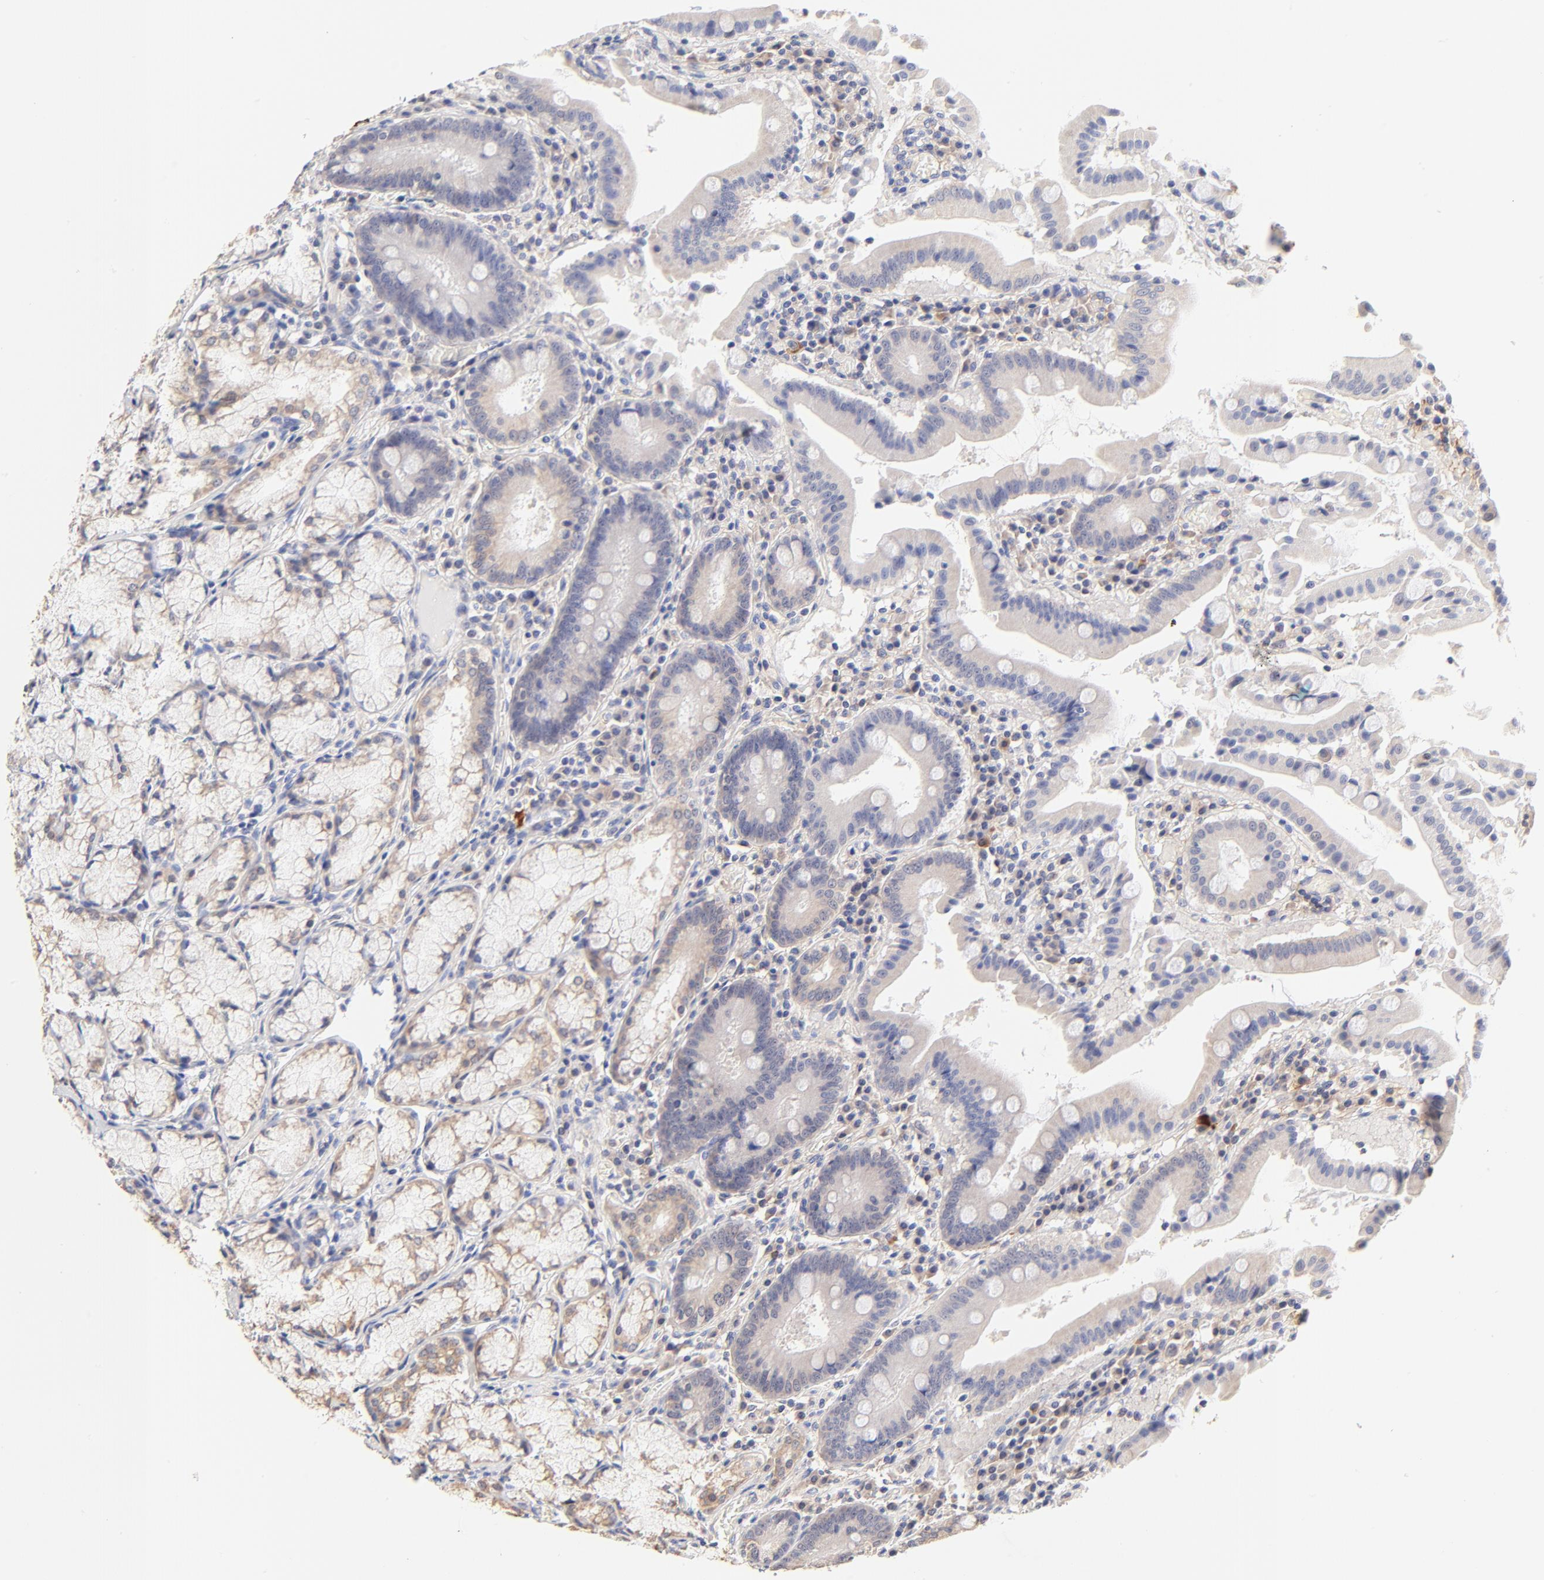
{"staining": {"intensity": "moderate", "quantity": ">75%", "location": "cytoplasmic/membranous"}, "tissue": "stomach", "cell_type": "Glandular cells", "image_type": "normal", "snomed": [{"axis": "morphology", "description": "Normal tissue, NOS"}, {"axis": "topography", "description": "Stomach, lower"}], "caption": "This histopathology image shows immunohistochemistry (IHC) staining of unremarkable human stomach, with medium moderate cytoplasmic/membranous staining in approximately >75% of glandular cells.", "gene": "PTK7", "patient": {"sex": "male", "age": 56}}